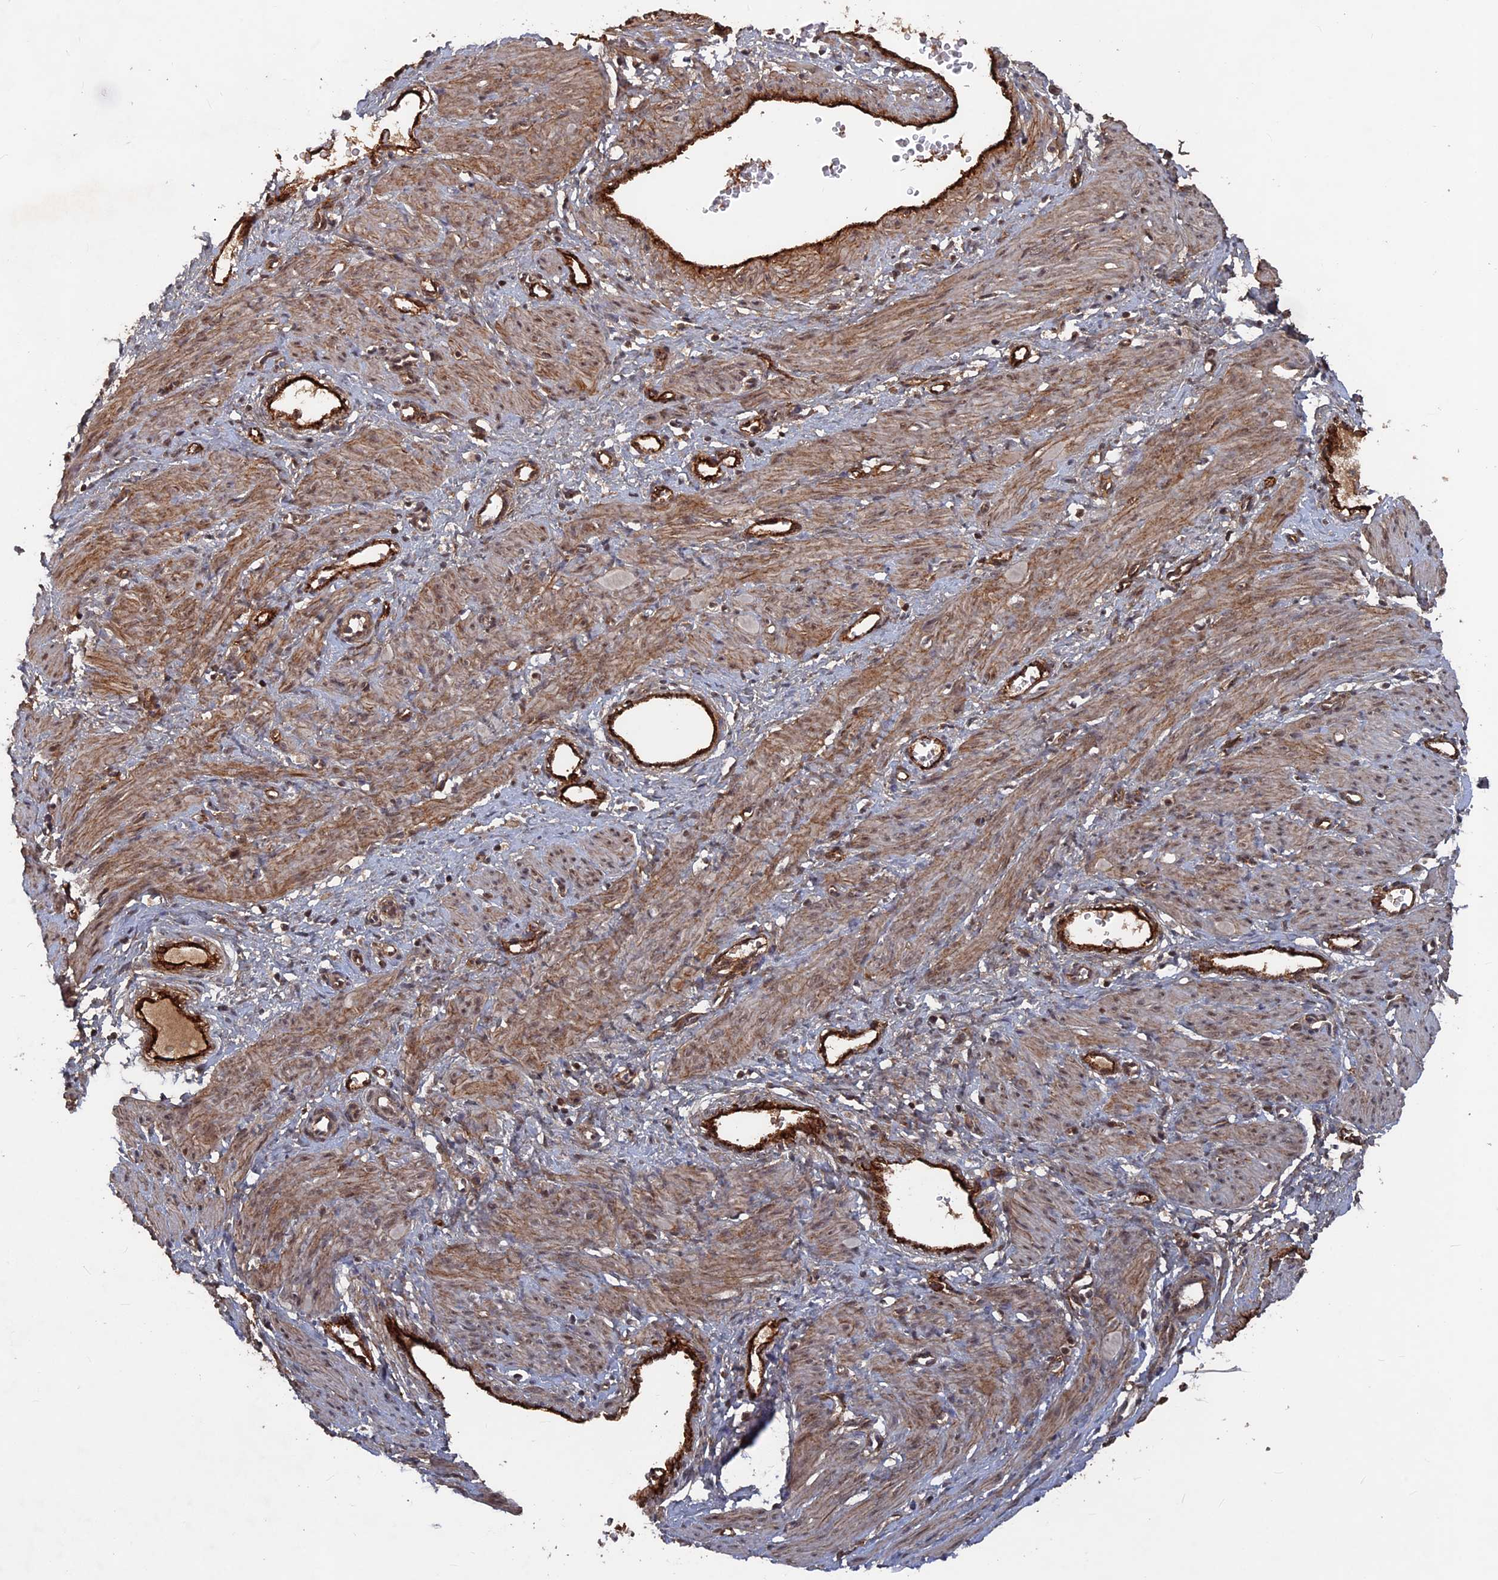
{"staining": {"intensity": "moderate", "quantity": ">75%", "location": "cytoplasmic/membranous,nuclear"}, "tissue": "smooth muscle", "cell_type": "Smooth muscle cells", "image_type": "normal", "snomed": [{"axis": "morphology", "description": "Normal tissue, NOS"}, {"axis": "topography", "description": "Endometrium"}], "caption": "Brown immunohistochemical staining in unremarkable smooth muscle shows moderate cytoplasmic/membranous,nuclear expression in about >75% of smooth muscle cells. (brown staining indicates protein expression, while blue staining denotes nuclei).", "gene": "SH3D21", "patient": {"sex": "female", "age": 33}}